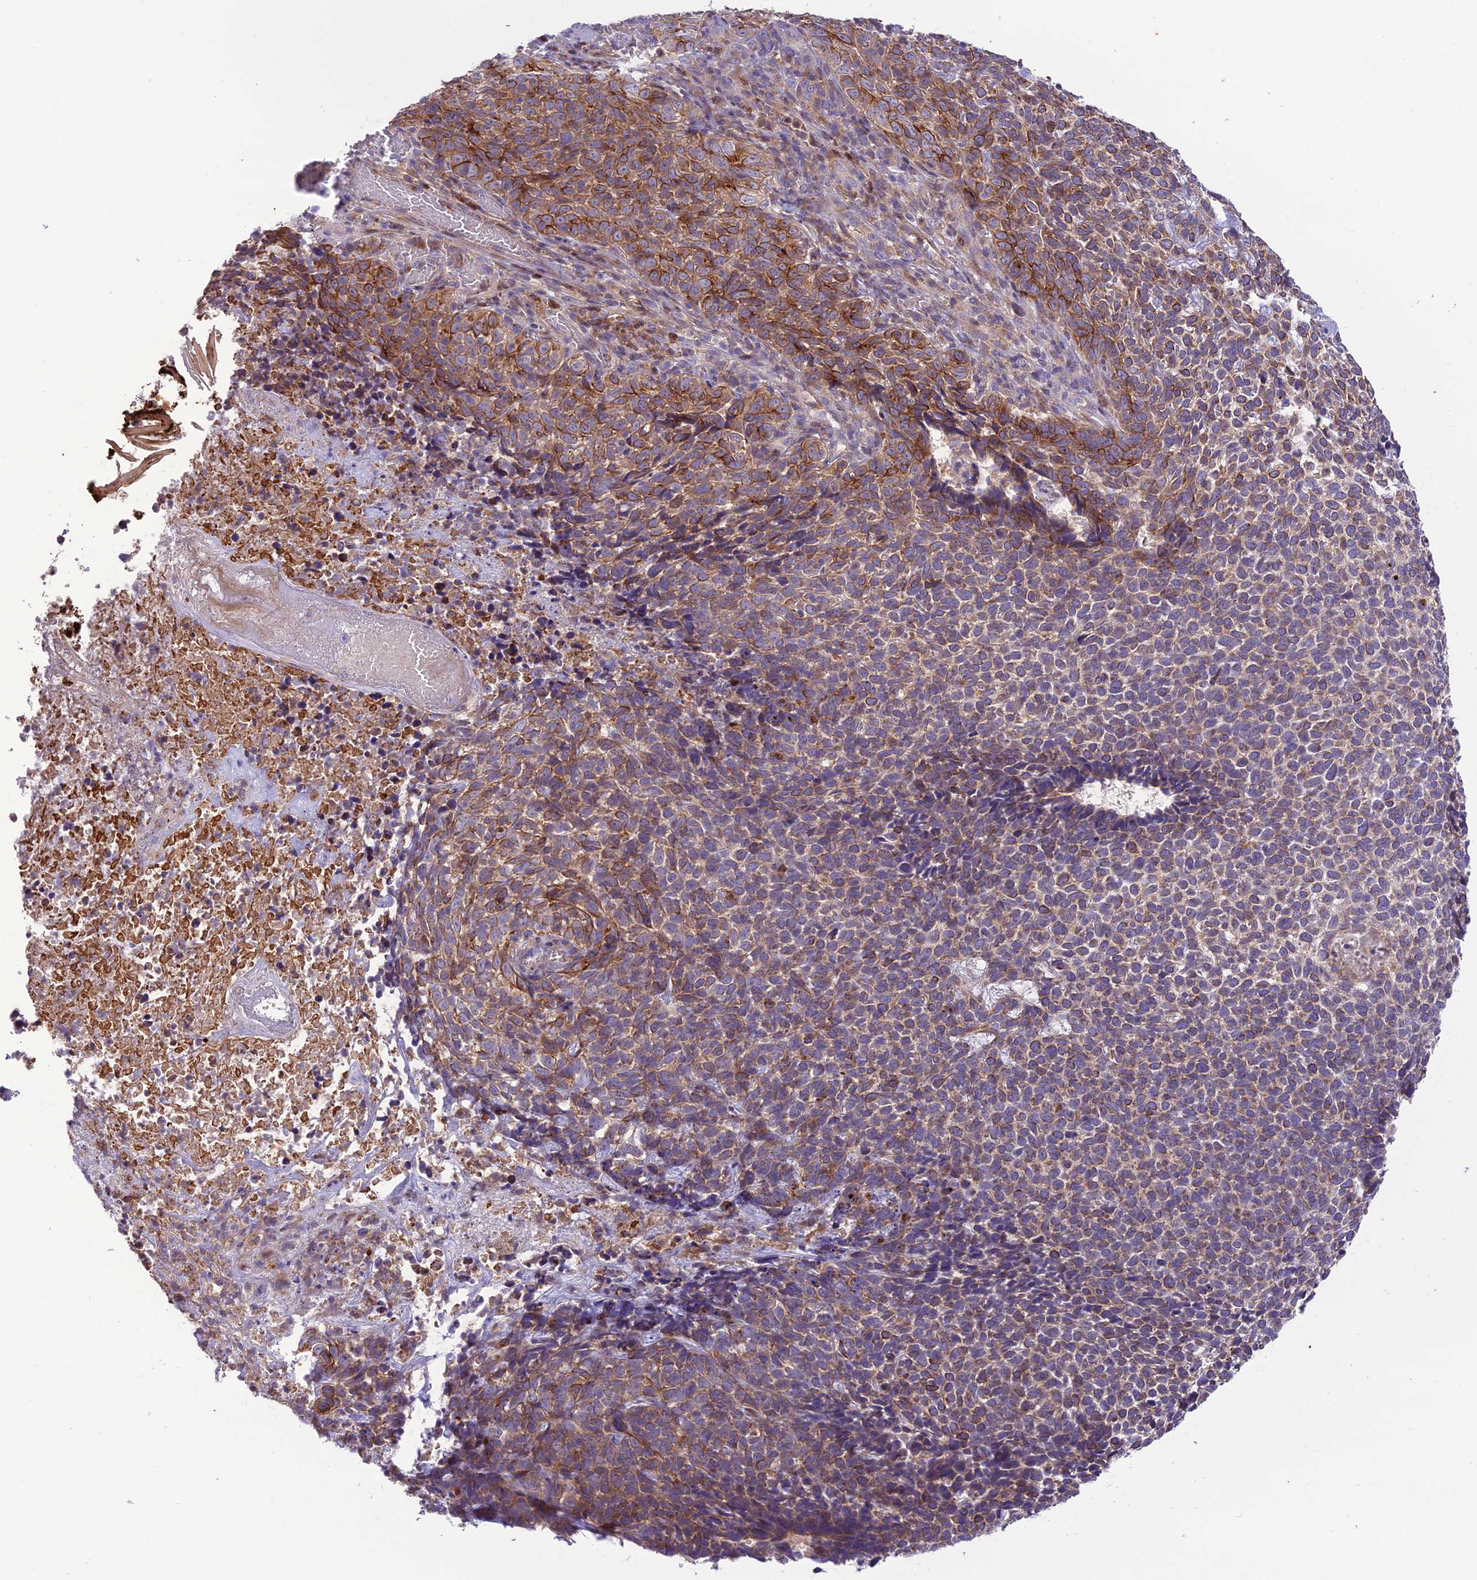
{"staining": {"intensity": "moderate", "quantity": ">75%", "location": "cytoplasmic/membranous"}, "tissue": "skin cancer", "cell_type": "Tumor cells", "image_type": "cancer", "snomed": [{"axis": "morphology", "description": "Basal cell carcinoma"}, {"axis": "topography", "description": "Skin"}], "caption": "There is medium levels of moderate cytoplasmic/membranous positivity in tumor cells of basal cell carcinoma (skin), as demonstrated by immunohistochemical staining (brown color).", "gene": "JMY", "patient": {"sex": "female", "age": 84}}